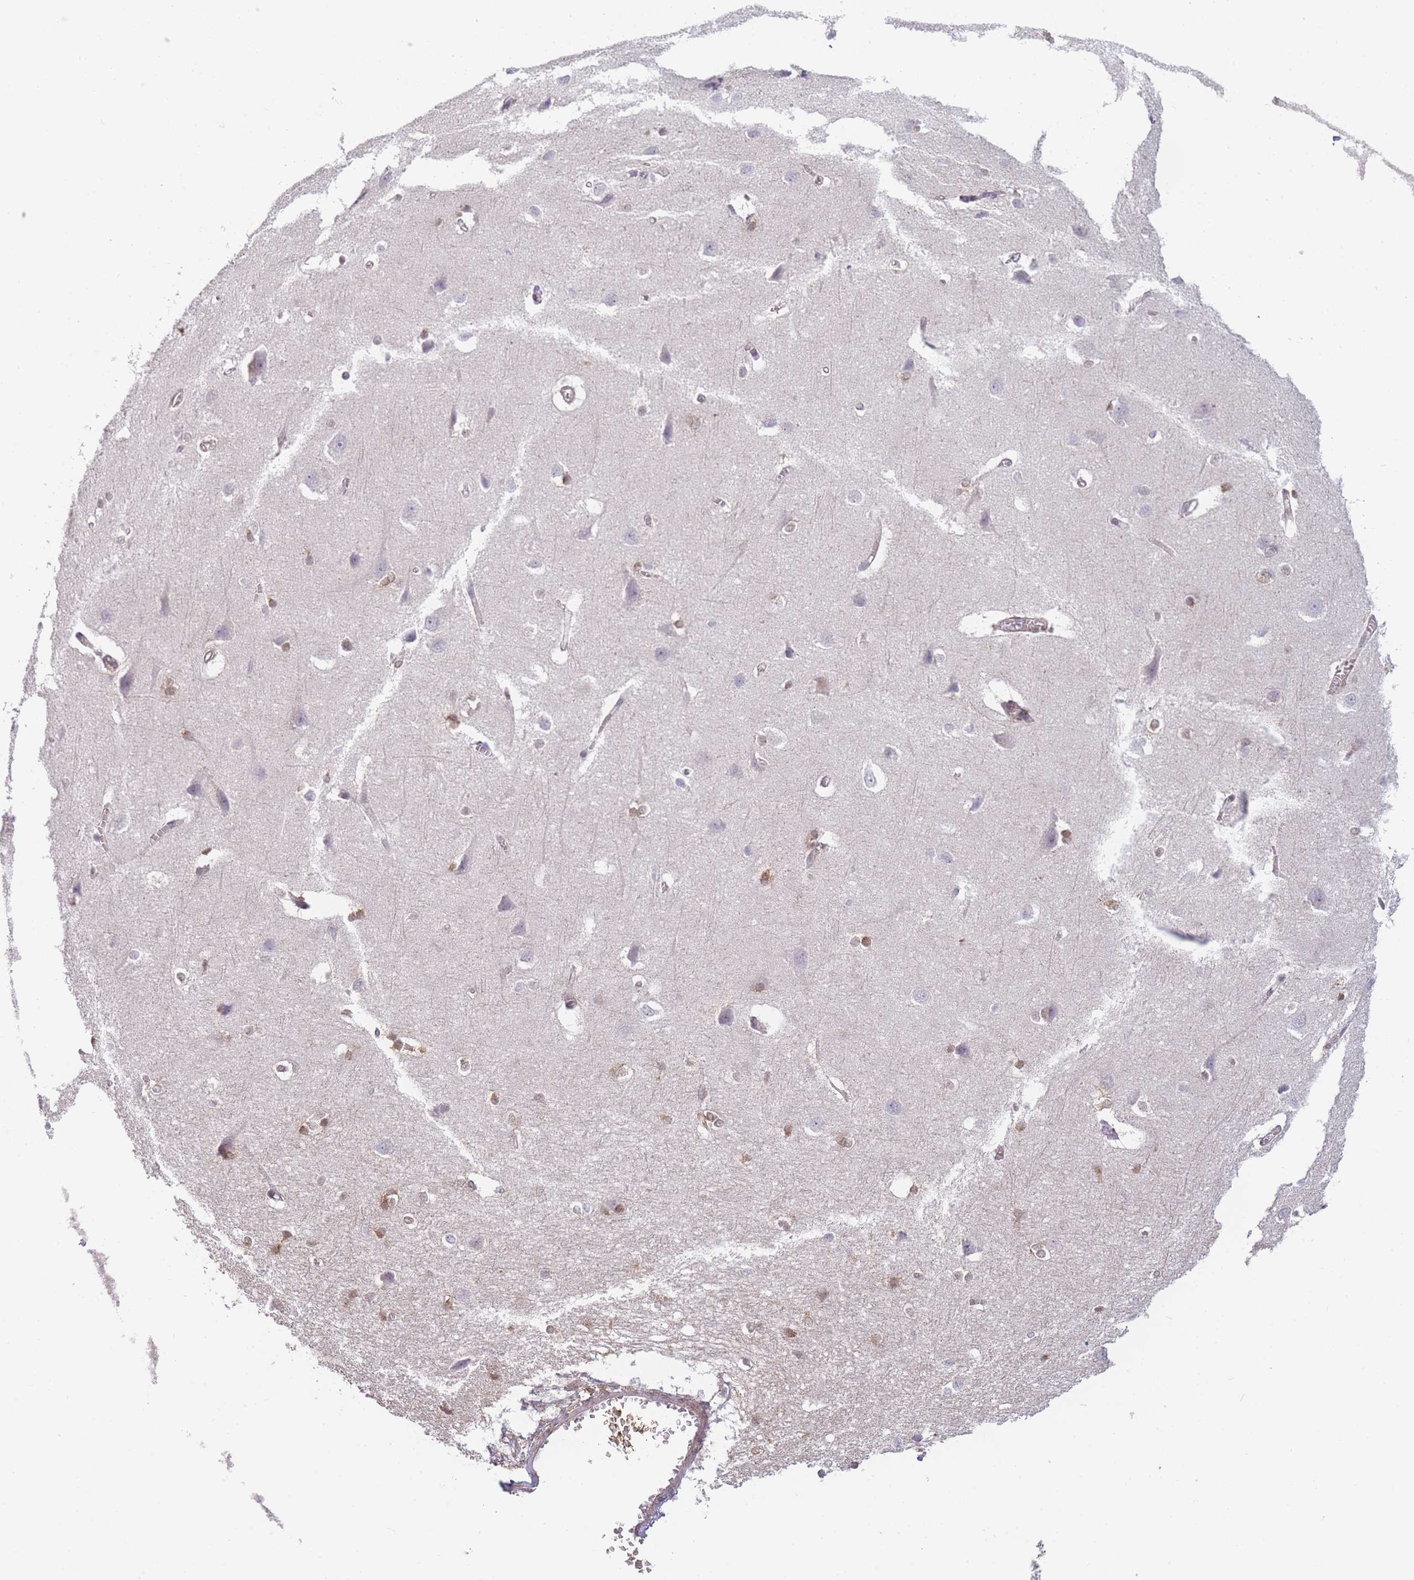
{"staining": {"intensity": "moderate", "quantity": ">75%", "location": "cytoplasmic/membranous,nuclear"}, "tissue": "cerebral cortex", "cell_type": "Endothelial cells", "image_type": "normal", "snomed": [{"axis": "morphology", "description": "Normal tissue, NOS"}, {"axis": "topography", "description": "Cerebral cortex"}], "caption": "Brown immunohistochemical staining in benign human cerebral cortex shows moderate cytoplasmic/membranous,nuclear positivity in approximately >75% of endothelial cells. (IHC, brightfield microscopy, high magnification).", "gene": "MRI1", "patient": {"sex": "male", "age": 37}}